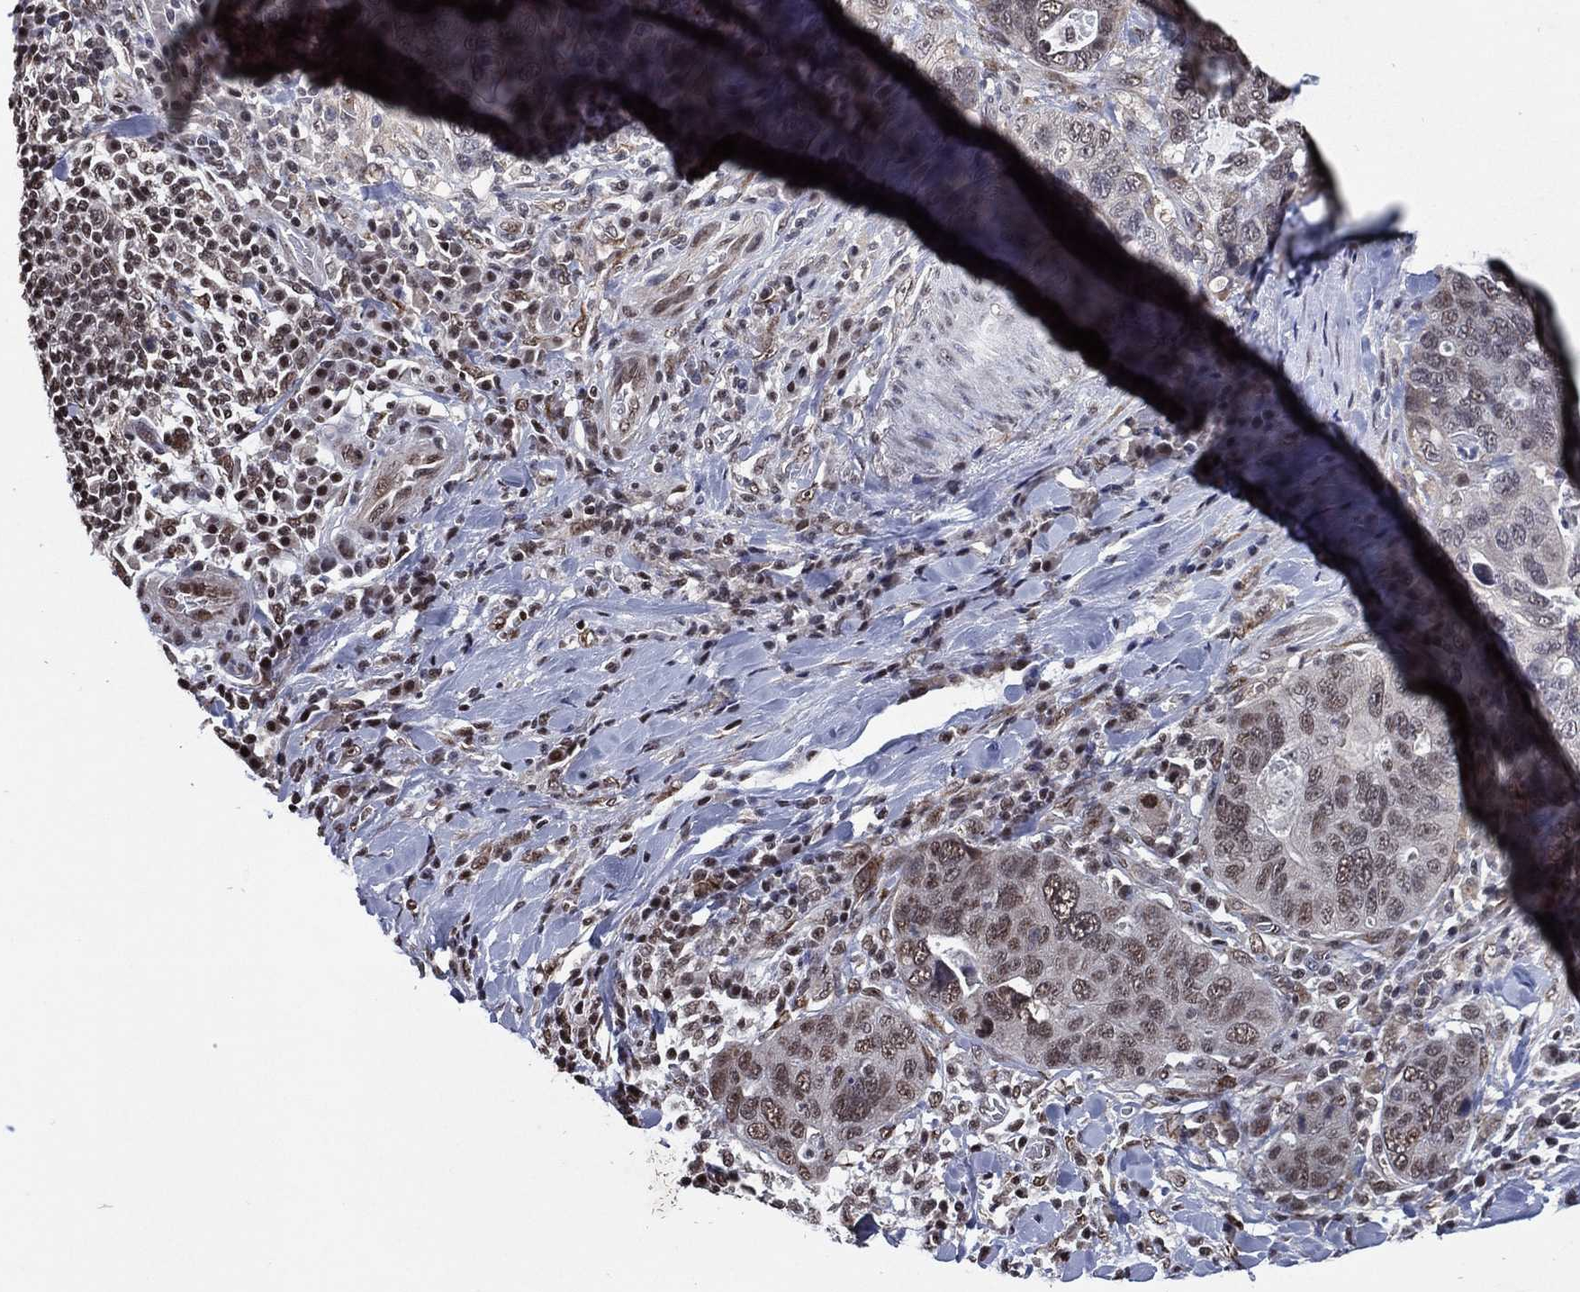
{"staining": {"intensity": "moderate", "quantity": "25%-75%", "location": "nuclear"}, "tissue": "stomach cancer", "cell_type": "Tumor cells", "image_type": "cancer", "snomed": [{"axis": "morphology", "description": "Adenocarcinoma, NOS"}, {"axis": "topography", "description": "Stomach"}], "caption": "Stomach cancer (adenocarcinoma) was stained to show a protein in brown. There is medium levels of moderate nuclear expression in about 25%-75% of tumor cells.", "gene": "ZBTB42", "patient": {"sex": "male", "age": 54}}